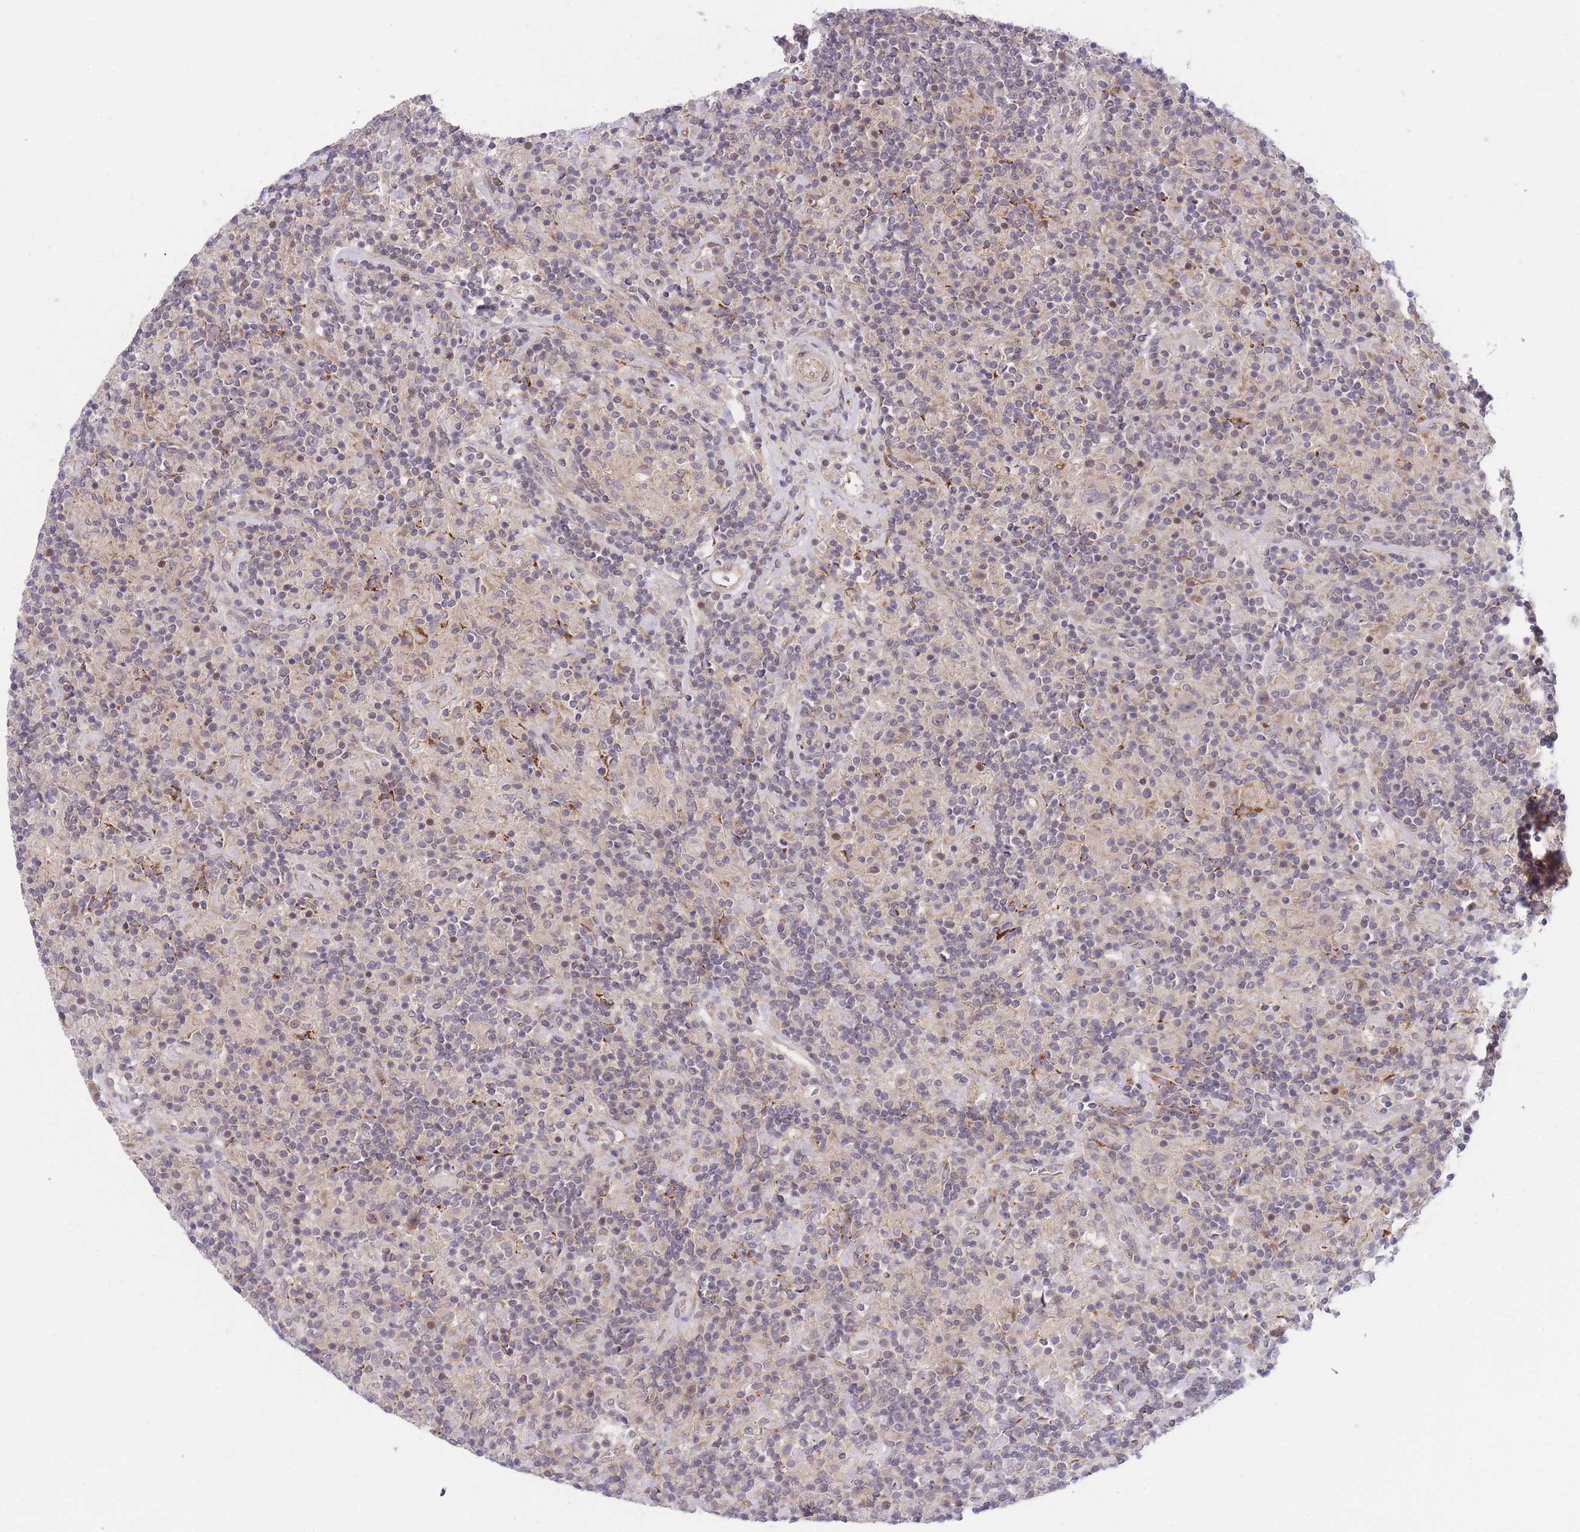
{"staining": {"intensity": "negative", "quantity": "none", "location": "none"}, "tissue": "lymphoma", "cell_type": "Tumor cells", "image_type": "cancer", "snomed": [{"axis": "morphology", "description": "Hodgkin's disease, NOS"}, {"axis": "topography", "description": "Lymph node"}], "caption": "High power microscopy histopathology image of an immunohistochemistry (IHC) photomicrograph of lymphoma, revealing no significant staining in tumor cells.", "gene": "CDC25B", "patient": {"sex": "male", "age": 70}}